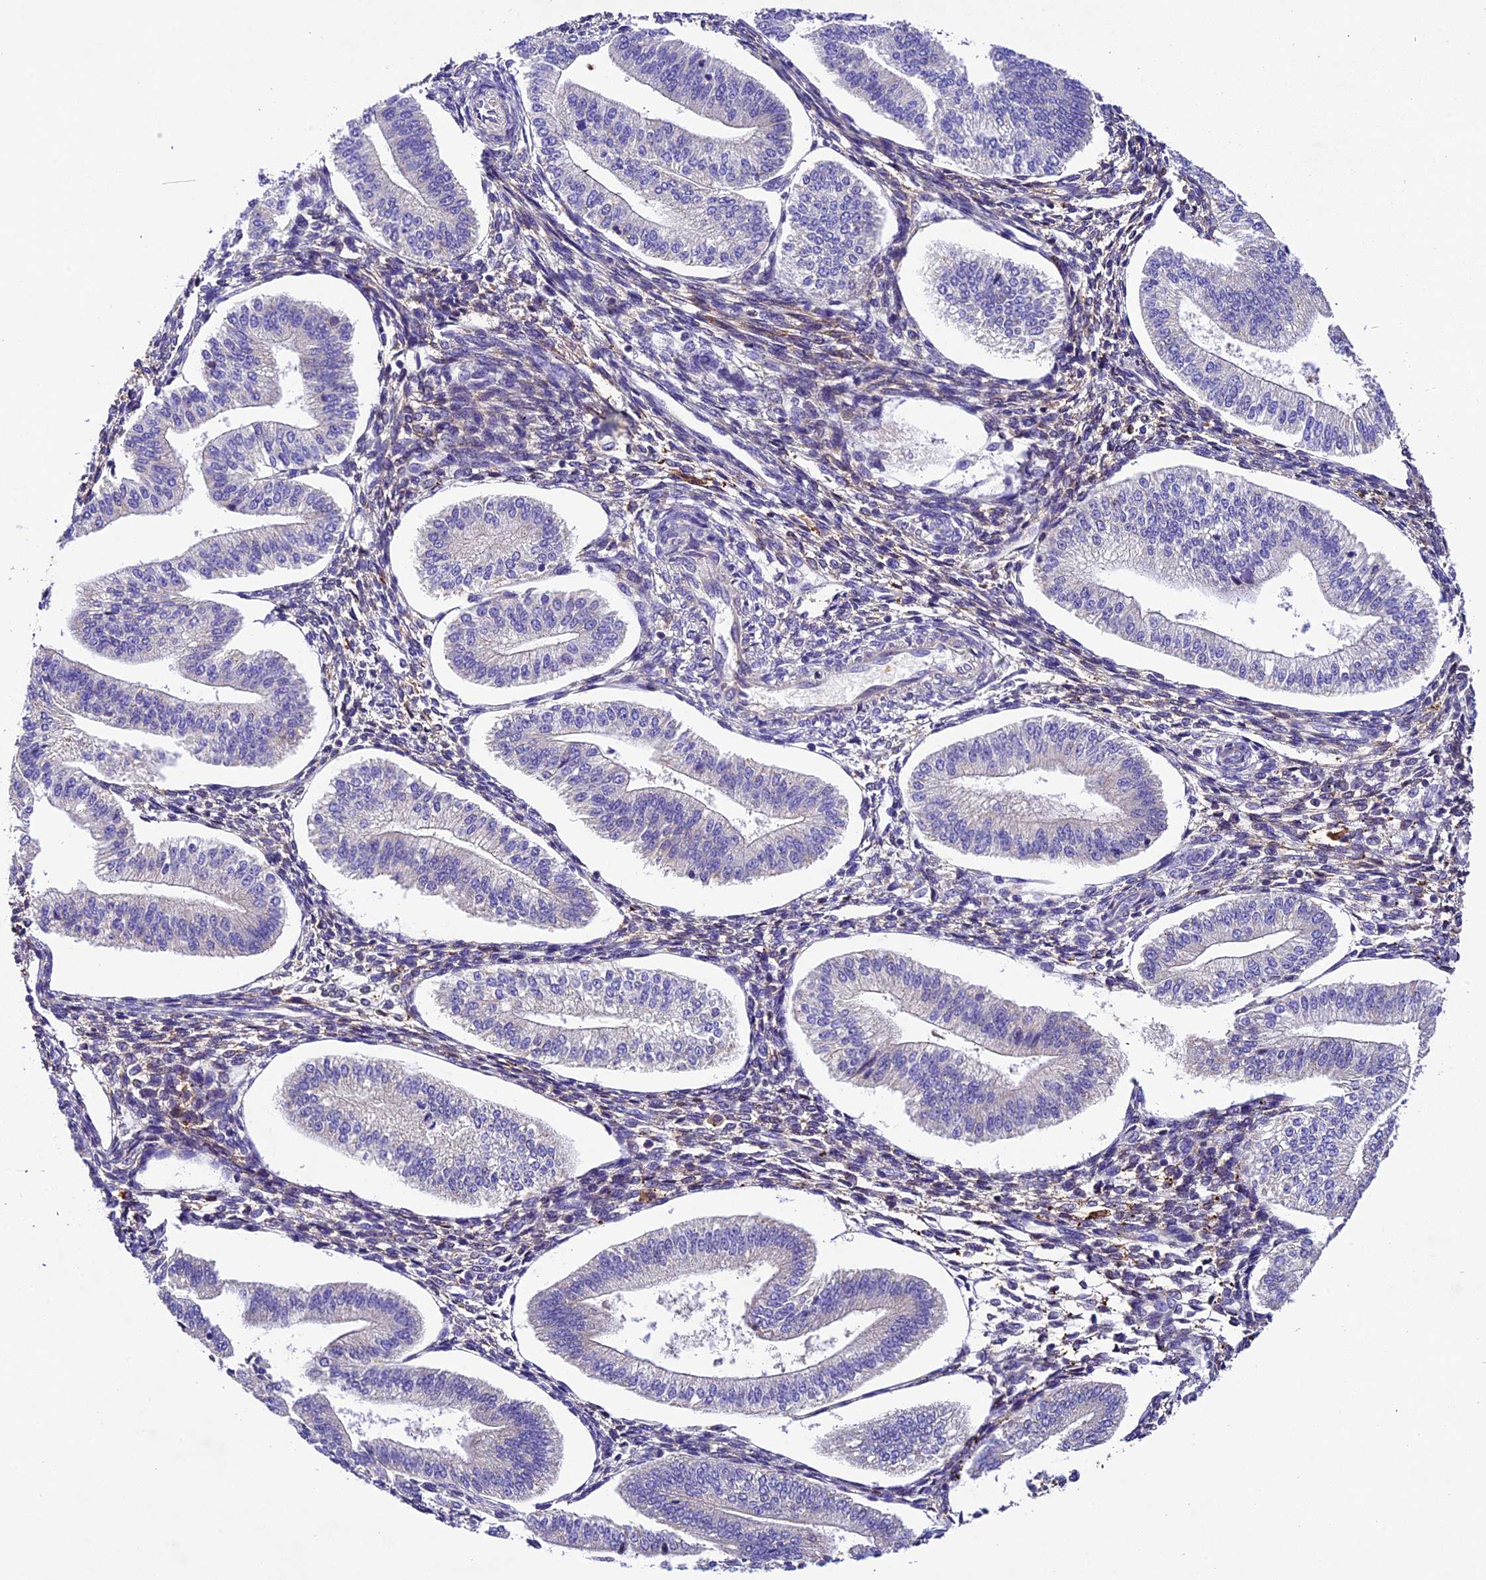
{"staining": {"intensity": "negative", "quantity": "none", "location": "none"}, "tissue": "endometrium", "cell_type": "Cells in endometrial stroma", "image_type": "normal", "snomed": [{"axis": "morphology", "description": "Normal tissue, NOS"}, {"axis": "topography", "description": "Endometrium"}], "caption": "Immunohistochemistry (IHC) image of normal endometrium stained for a protein (brown), which exhibits no staining in cells in endometrial stroma. (DAB IHC visualized using brightfield microscopy, high magnification).", "gene": "CILP2", "patient": {"sex": "female", "age": 34}}